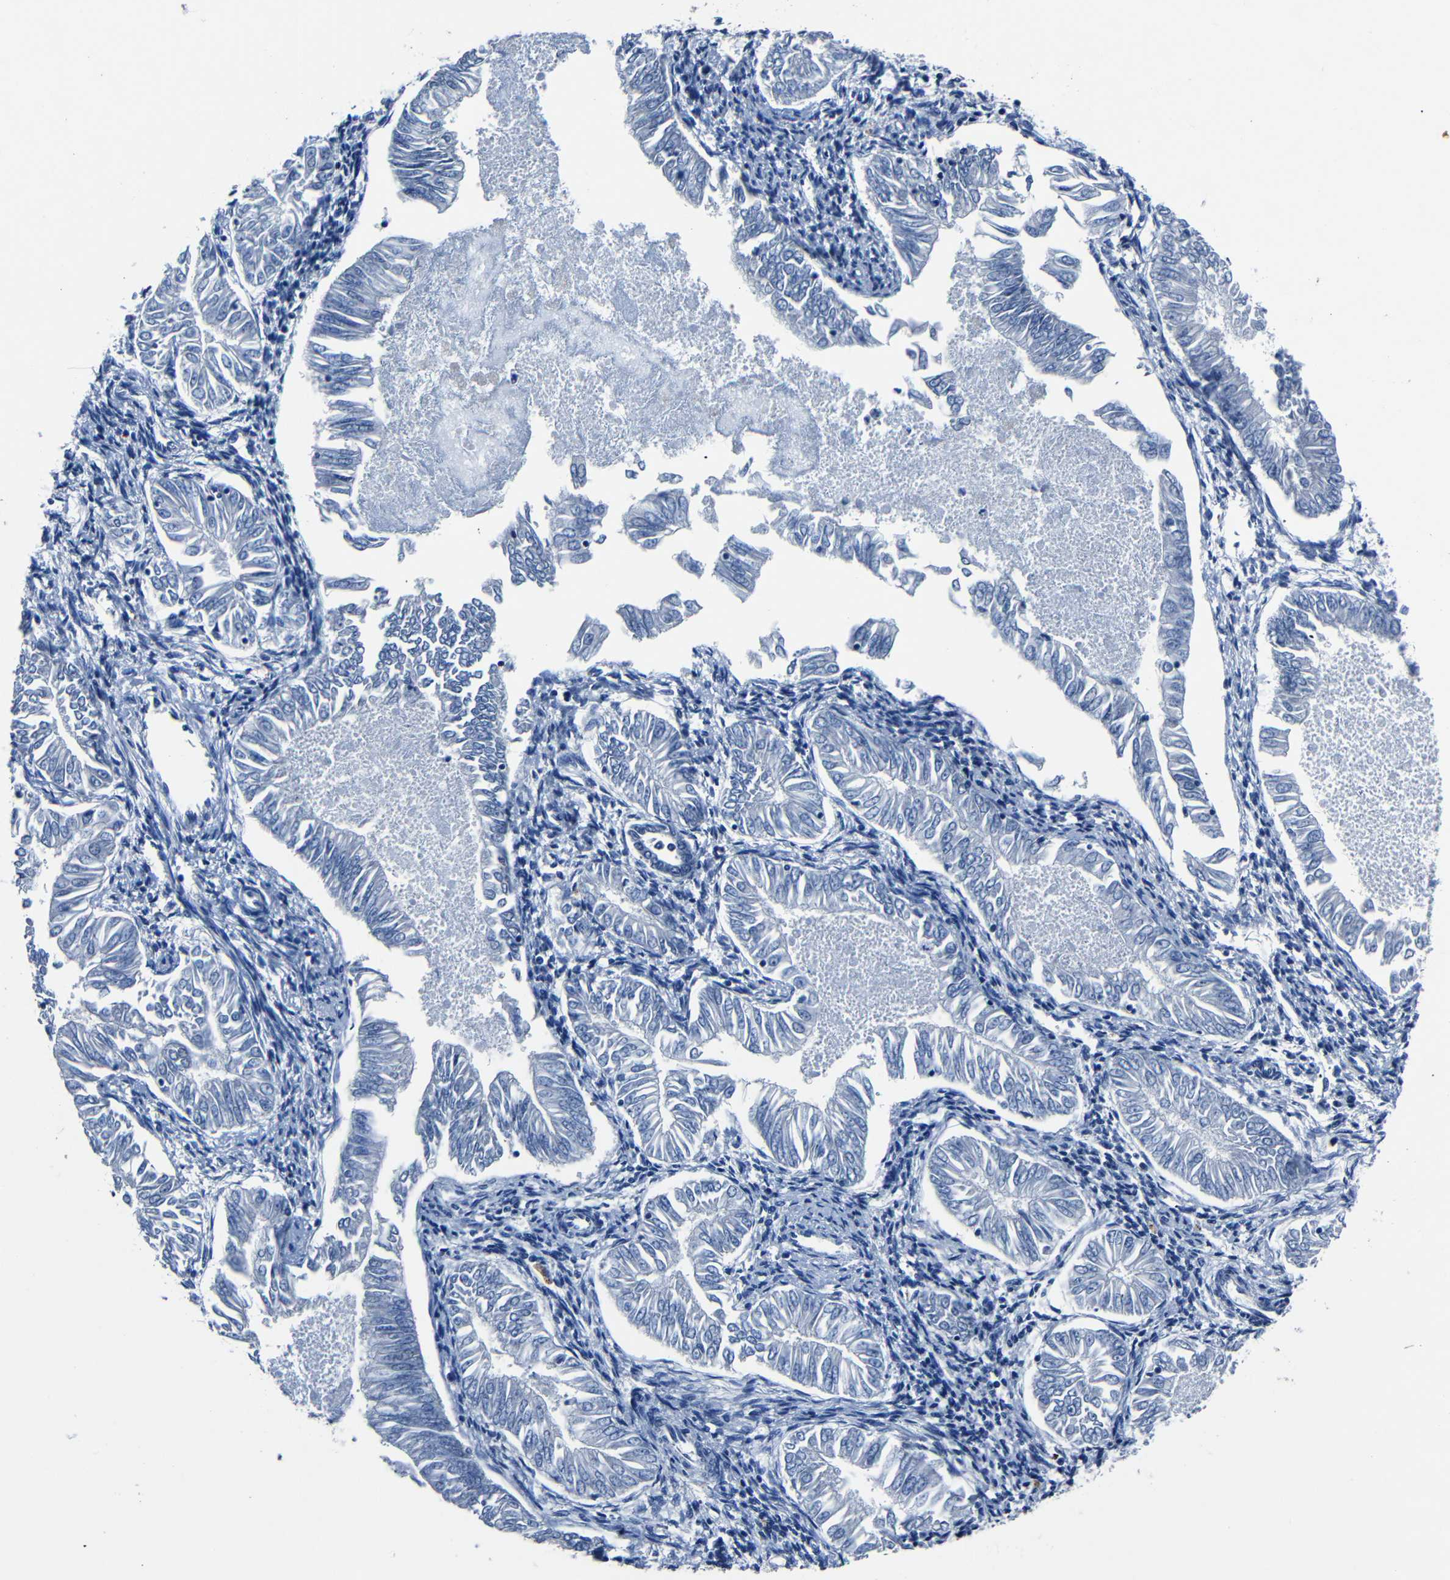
{"staining": {"intensity": "negative", "quantity": "none", "location": "none"}, "tissue": "endometrial cancer", "cell_type": "Tumor cells", "image_type": "cancer", "snomed": [{"axis": "morphology", "description": "Adenocarcinoma, NOS"}, {"axis": "topography", "description": "Endometrium"}], "caption": "Immunohistochemical staining of human endometrial cancer (adenocarcinoma) displays no significant positivity in tumor cells.", "gene": "NCMAP", "patient": {"sex": "female", "age": 53}}